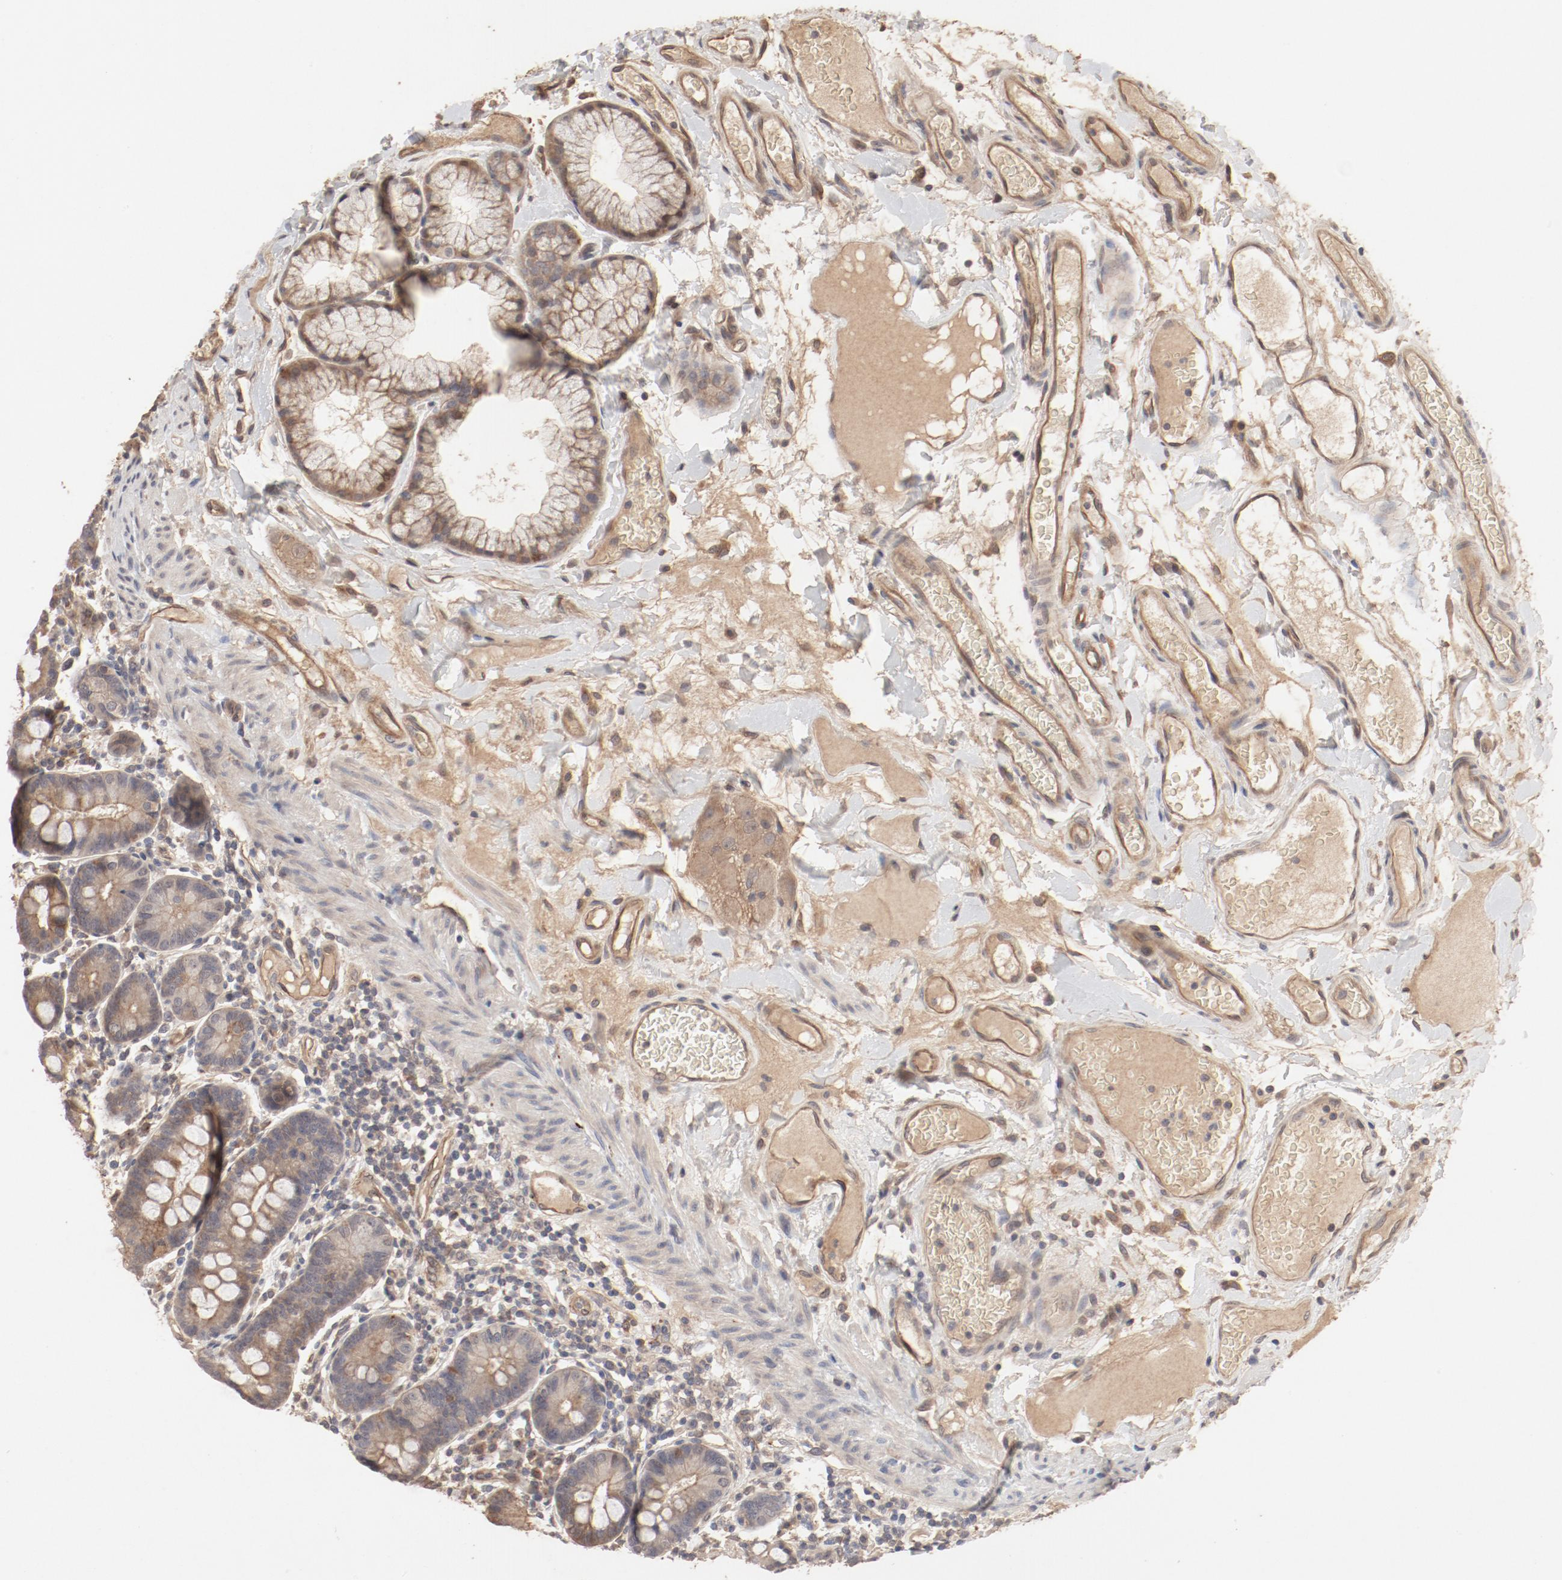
{"staining": {"intensity": "moderate", "quantity": ">75%", "location": "cytoplasmic/membranous,nuclear"}, "tissue": "duodenum", "cell_type": "Glandular cells", "image_type": "normal", "snomed": [{"axis": "morphology", "description": "Normal tissue, NOS"}, {"axis": "topography", "description": "Duodenum"}], "caption": "The immunohistochemical stain highlights moderate cytoplasmic/membranous,nuclear positivity in glandular cells of benign duodenum.", "gene": "IL3RA", "patient": {"sex": "male", "age": 50}}